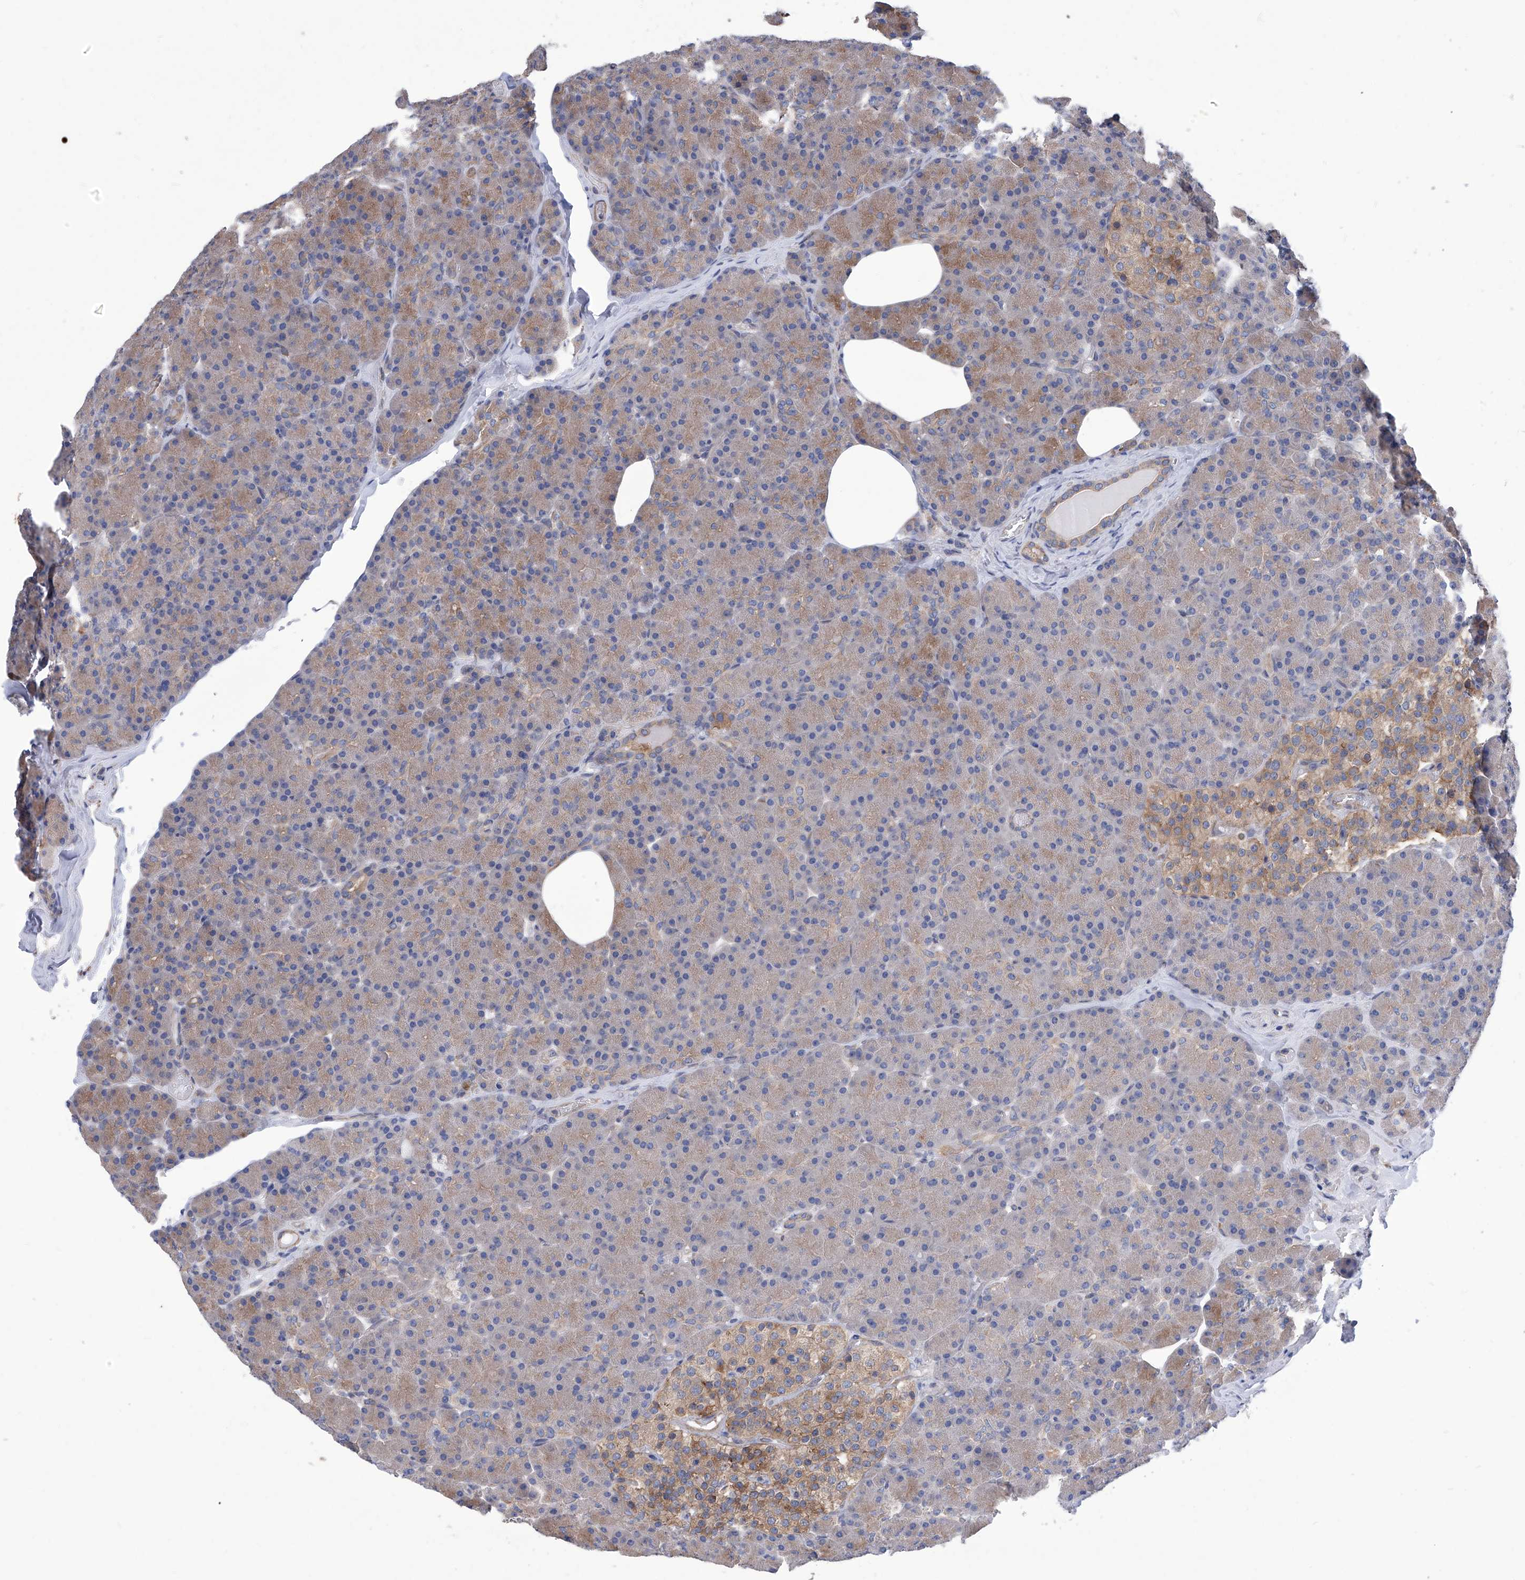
{"staining": {"intensity": "weak", "quantity": "25%-75%", "location": "cytoplasmic/membranous"}, "tissue": "pancreas", "cell_type": "Exocrine glandular cells", "image_type": "normal", "snomed": [{"axis": "morphology", "description": "Normal tissue, NOS"}, {"axis": "topography", "description": "Pancreas"}], "caption": "A low amount of weak cytoplasmic/membranous expression is seen in approximately 25%-75% of exocrine glandular cells in benign pancreas.", "gene": "SMS", "patient": {"sex": "female", "age": 43}}